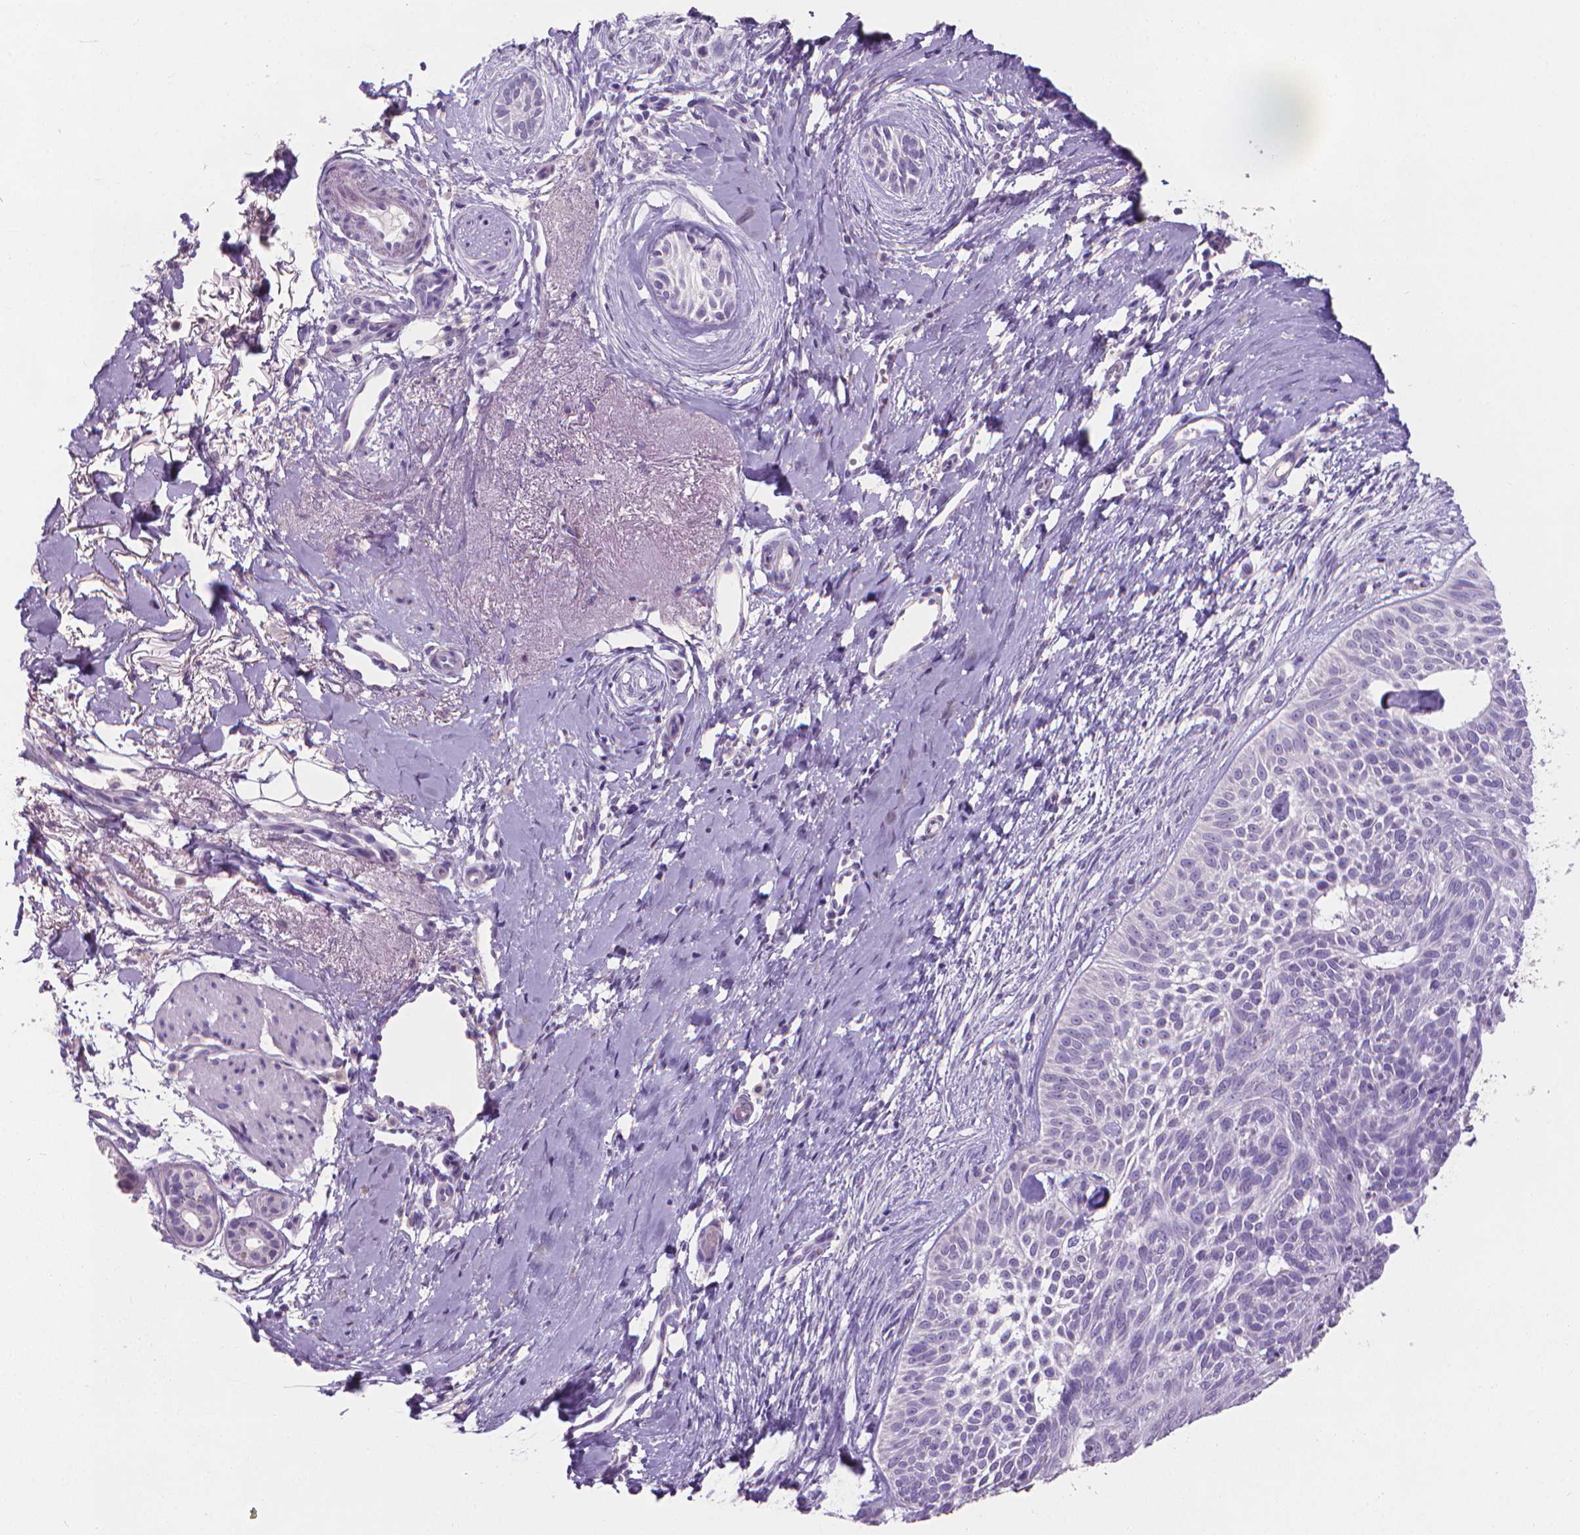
{"staining": {"intensity": "negative", "quantity": "none", "location": "none"}, "tissue": "skin cancer", "cell_type": "Tumor cells", "image_type": "cancer", "snomed": [{"axis": "morphology", "description": "Normal tissue, NOS"}, {"axis": "morphology", "description": "Basal cell carcinoma"}, {"axis": "topography", "description": "Skin"}], "caption": "Micrograph shows no protein expression in tumor cells of skin basal cell carcinoma tissue.", "gene": "XPNPEP2", "patient": {"sex": "male", "age": 84}}